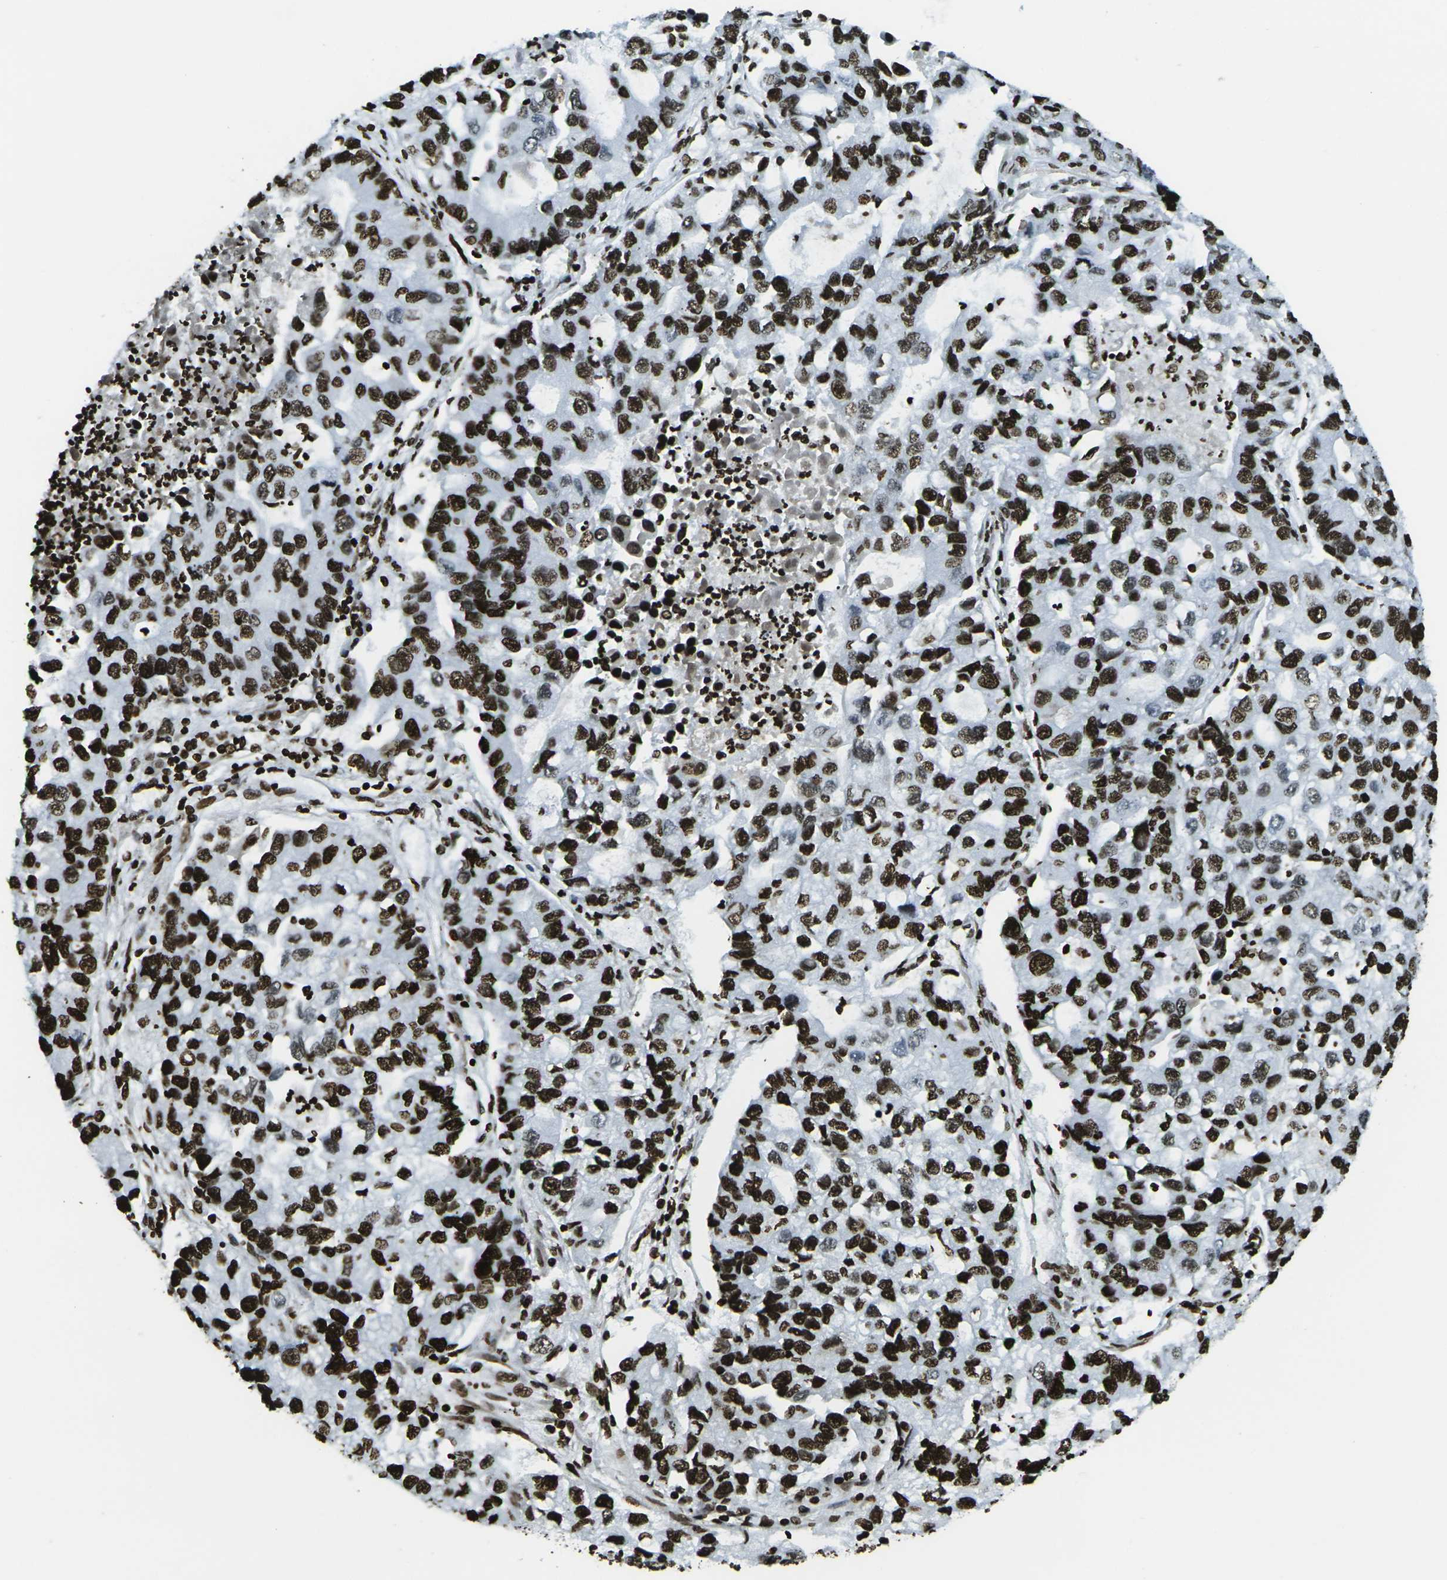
{"staining": {"intensity": "strong", "quantity": ">75%", "location": "nuclear"}, "tissue": "lung cancer", "cell_type": "Tumor cells", "image_type": "cancer", "snomed": [{"axis": "morphology", "description": "Adenocarcinoma, NOS"}, {"axis": "topography", "description": "Lung"}], "caption": "This image exhibits immunohistochemistry (IHC) staining of adenocarcinoma (lung), with high strong nuclear staining in approximately >75% of tumor cells.", "gene": "H1-2", "patient": {"sex": "female", "age": 51}}